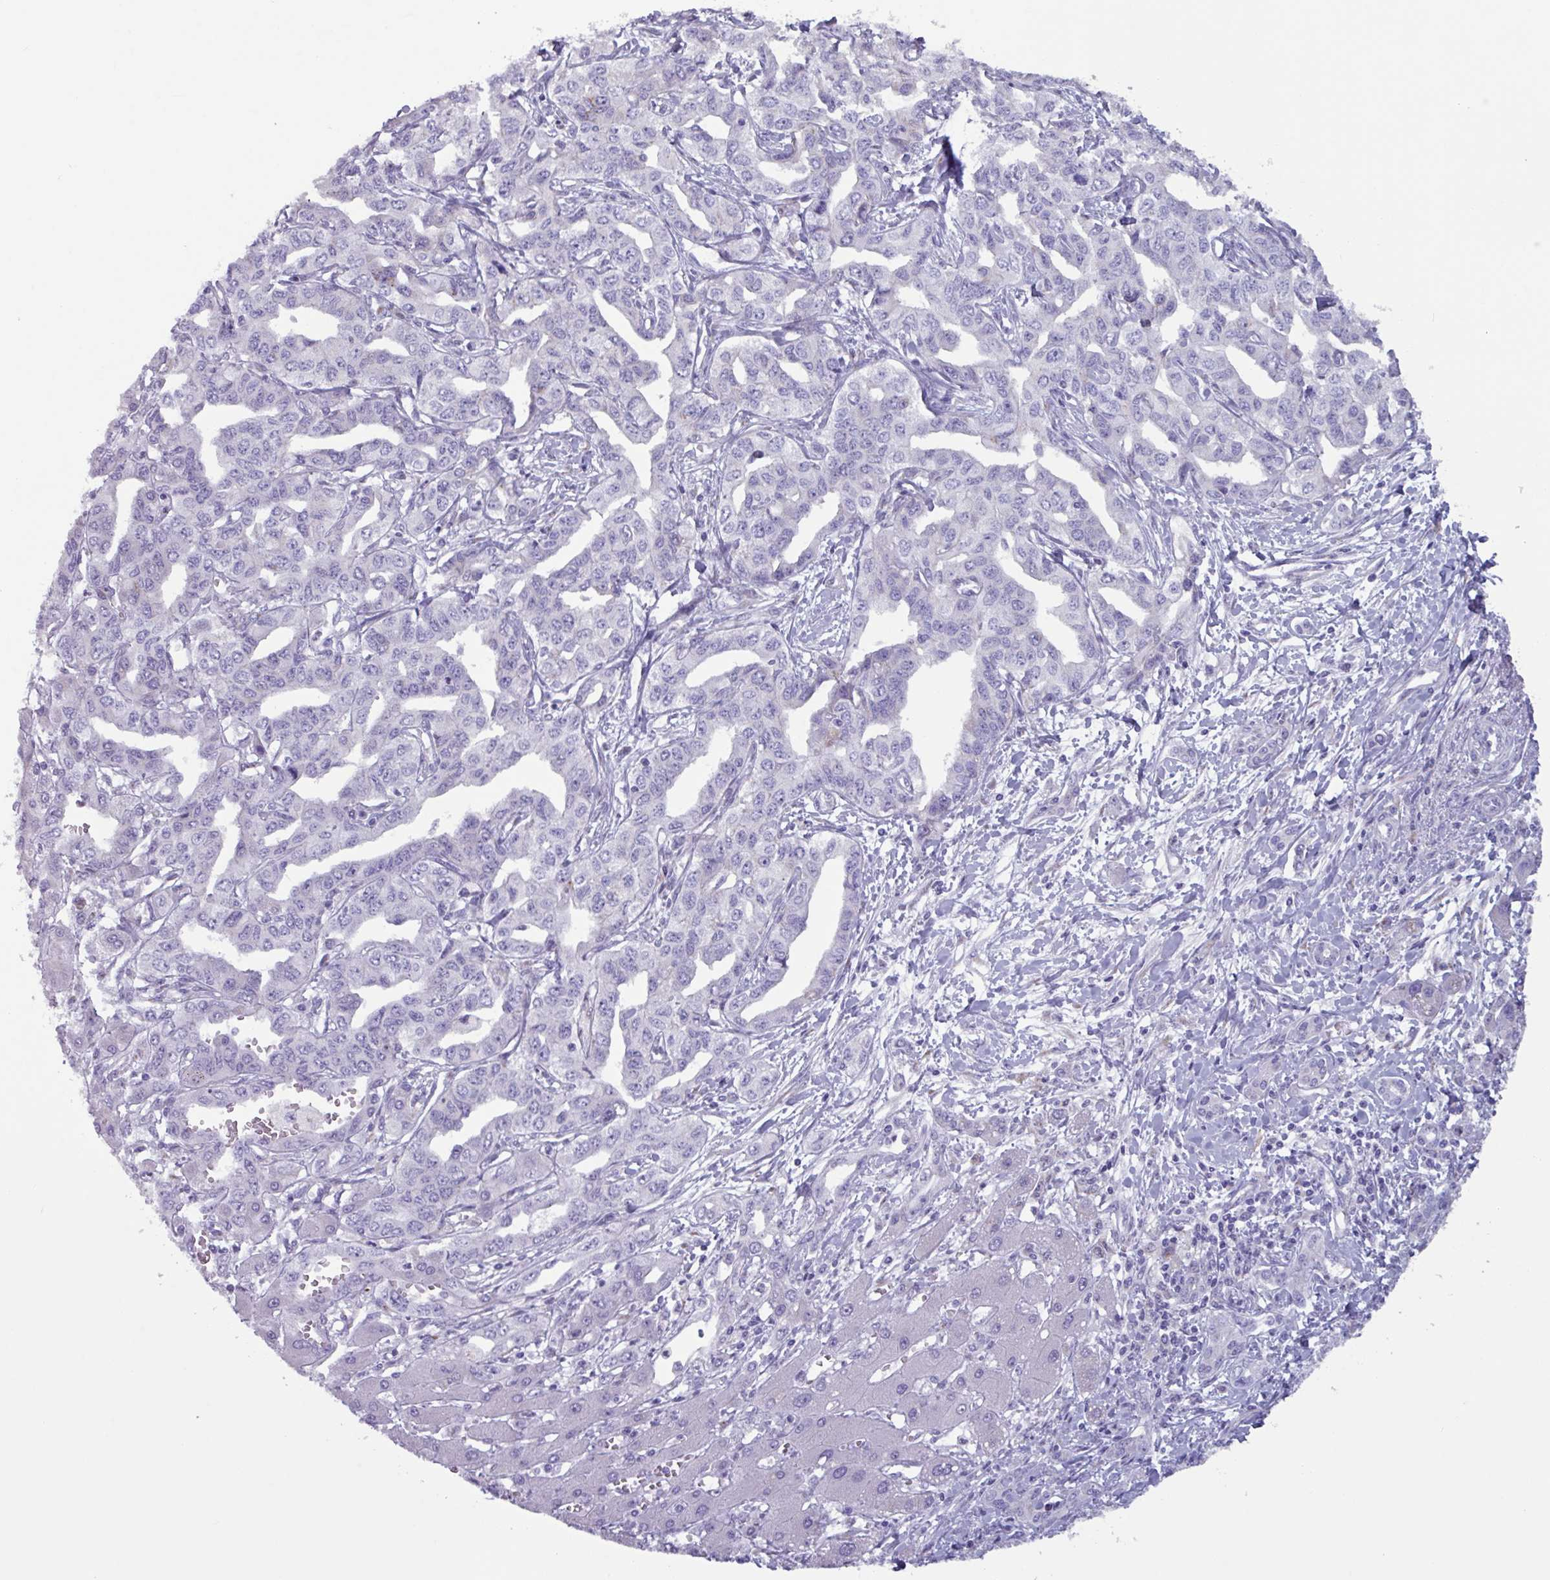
{"staining": {"intensity": "negative", "quantity": "none", "location": "none"}, "tissue": "liver cancer", "cell_type": "Tumor cells", "image_type": "cancer", "snomed": [{"axis": "morphology", "description": "Cholangiocarcinoma"}, {"axis": "topography", "description": "Liver"}], "caption": "A high-resolution photomicrograph shows immunohistochemistry staining of liver cancer (cholangiocarcinoma), which exhibits no significant staining in tumor cells.", "gene": "ADGRE1", "patient": {"sex": "male", "age": 59}}